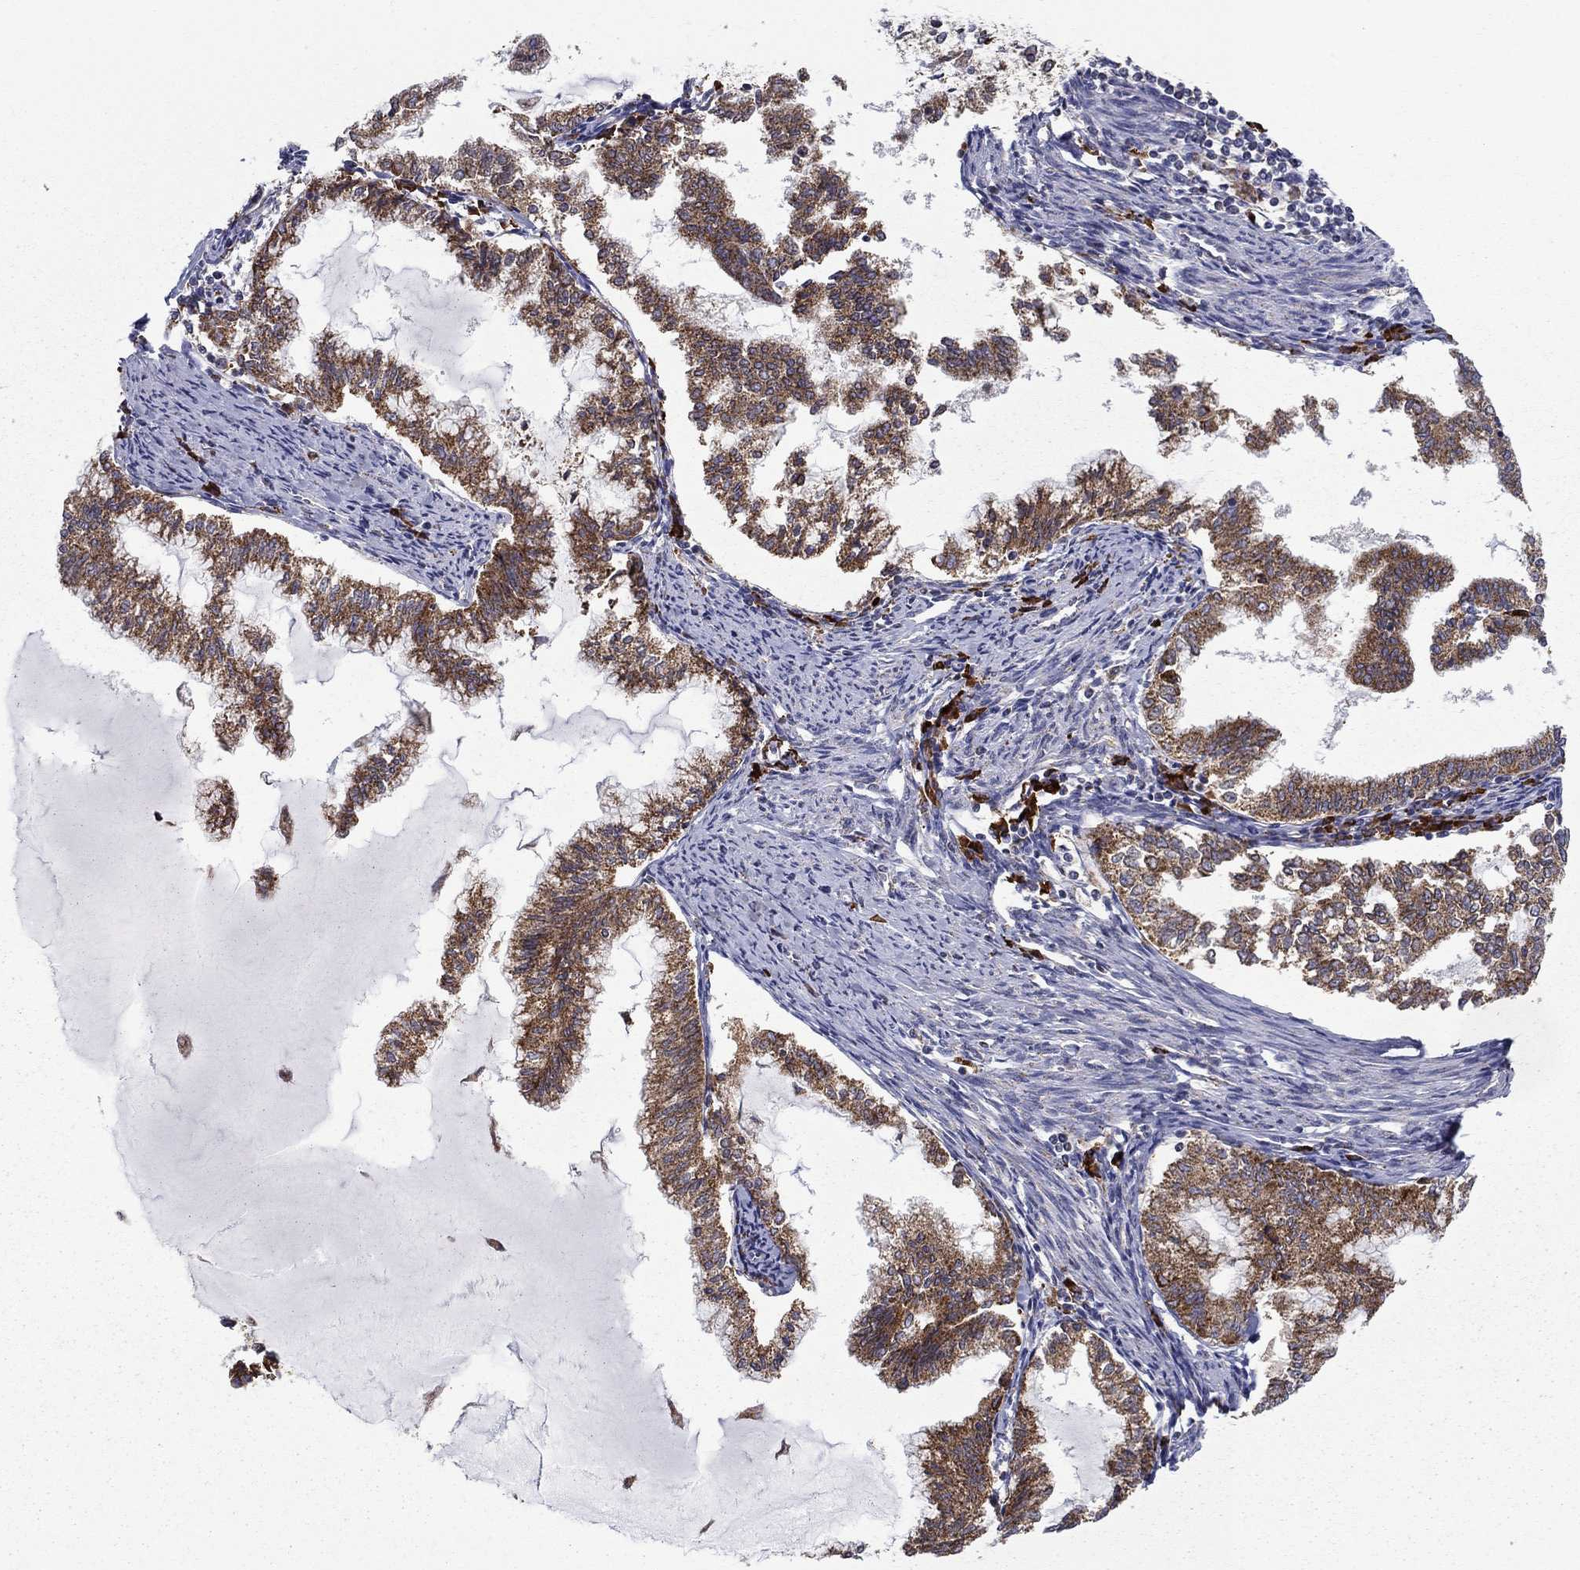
{"staining": {"intensity": "strong", "quantity": ">75%", "location": "cytoplasmic/membranous"}, "tissue": "endometrial cancer", "cell_type": "Tumor cells", "image_type": "cancer", "snomed": [{"axis": "morphology", "description": "Adenocarcinoma, NOS"}, {"axis": "topography", "description": "Endometrium"}], "caption": "High-magnification brightfield microscopy of endometrial cancer (adenocarcinoma) stained with DAB (3,3'-diaminobenzidine) (brown) and counterstained with hematoxylin (blue). tumor cells exhibit strong cytoplasmic/membranous positivity is present in approximately>75% of cells. (DAB IHC, brown staining for protein, blue staining for nuclei).", "gene": "PRDX4", "patient": {"sex": "female", "age": 79}}